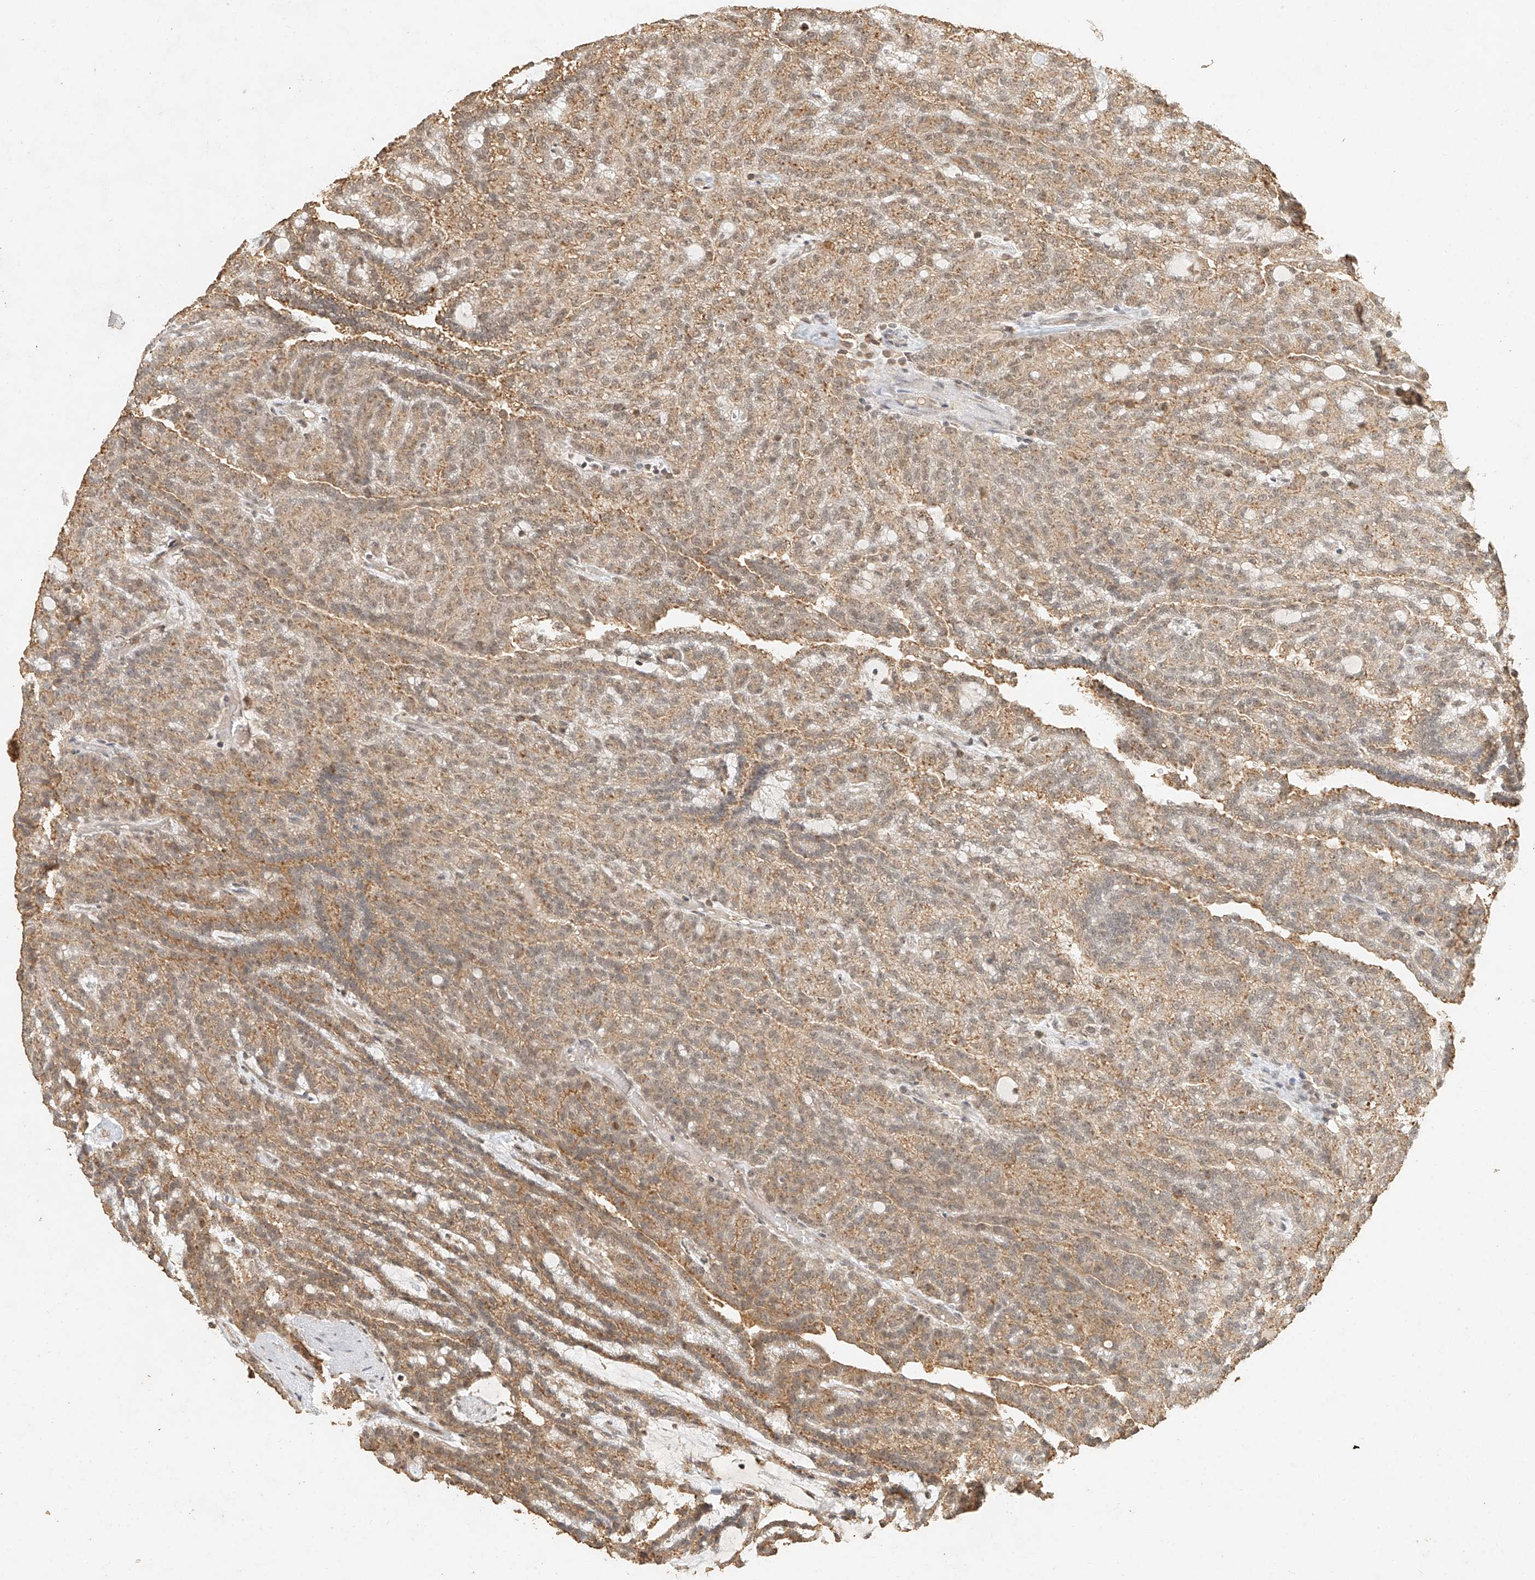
{"staining": {"intensity": "moderate", "quantity": ">75%", "location": "cytoplasmic/membranous"}, "tissue": "renal cancer", "cell_type": "Tumor cells", "image_type": "cancer", "snomed": [{"axis": "morphology", "description": "Adenocarcinoma, NOS"}, {"axis": "topography", "description": "Kidney"}], "caption": "Renal cancer stained with DAB IHC shows medium levels of moderate cytoplasmic/membranous positivity in about >75% of tumor cells.", "gene": "CXorf58", "patient": {"sex": "male", "age": 63}}